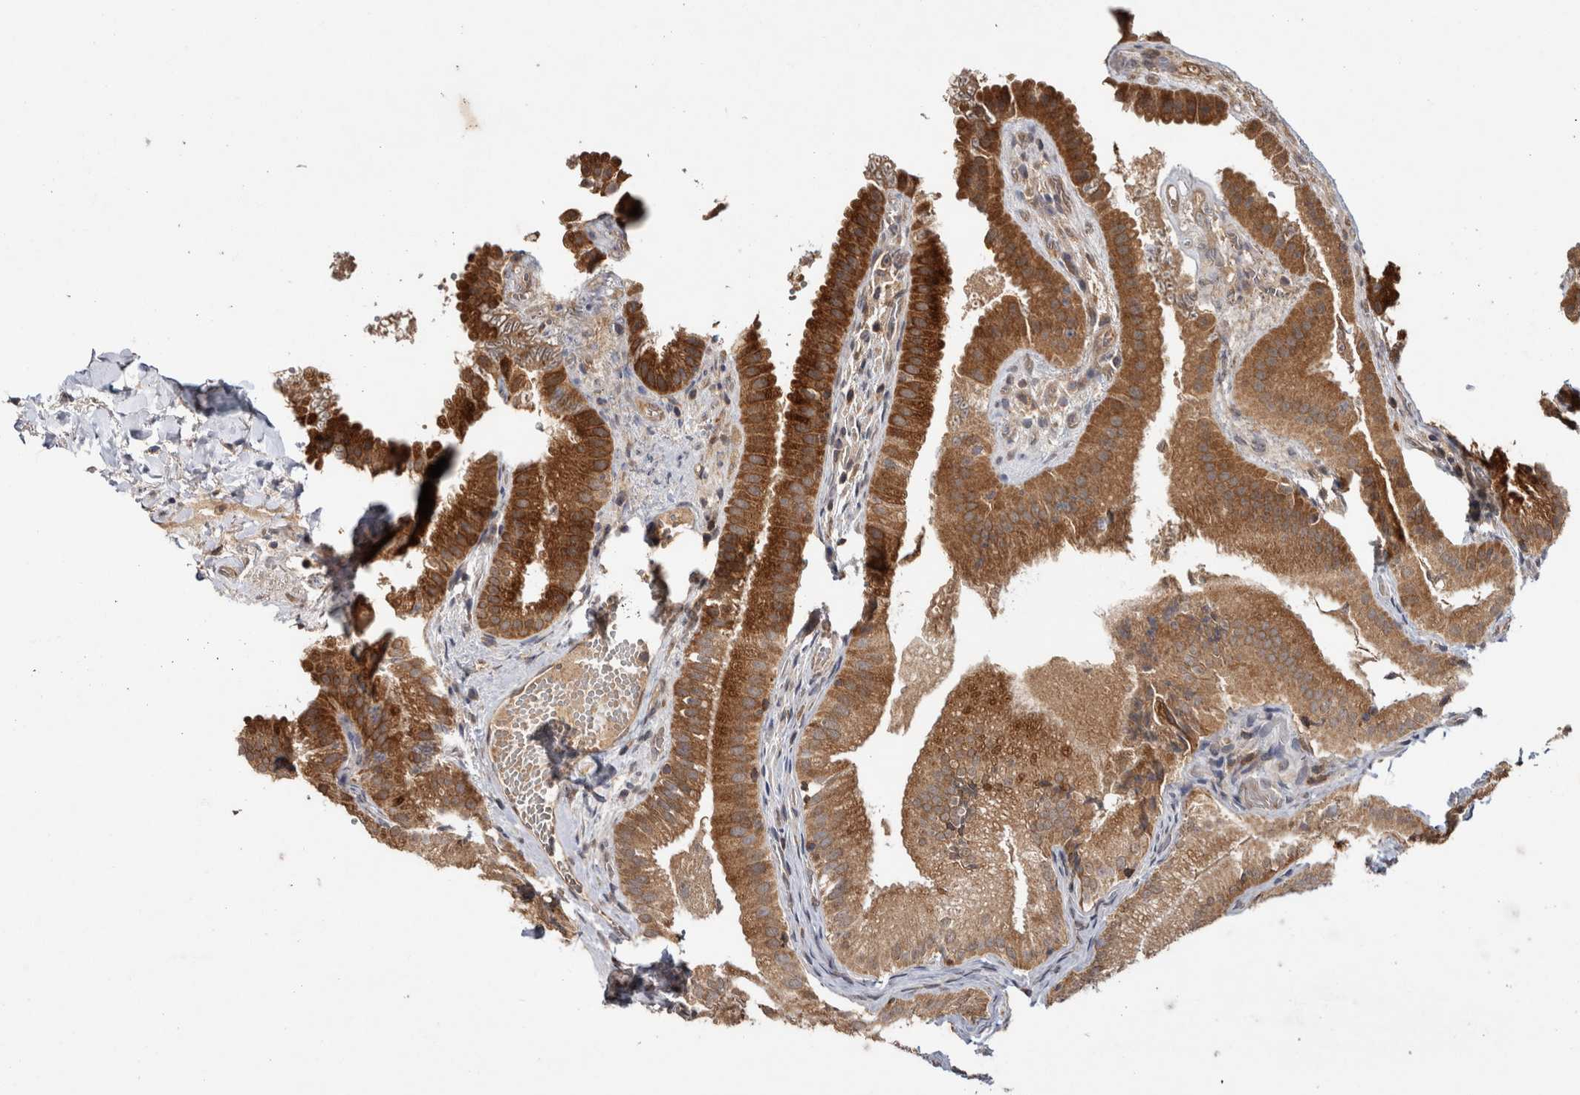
{"staining": {"intensity": "strong", "quantity": ">75%", "location": "cytoplasmic/membranous"}, "tissue": "gallbladder", "cell_type": "Glandular cells", "image_type": "normal", "snomed": [{"axis": "morphology", "description": "Normal tissue, NOS"}, {"axis": "topography", "description": "Gallbladder"}], "caption": "Immunohistochemistry histopathology image of unremarkable human gallbladder stained for a protein (brown), which displays high levels of strong cytoplasmic/membranous staining in approximately >75% of glandular cells.", "gene": "HMOX2", "patient": {"sex": "female", "age": 30}}